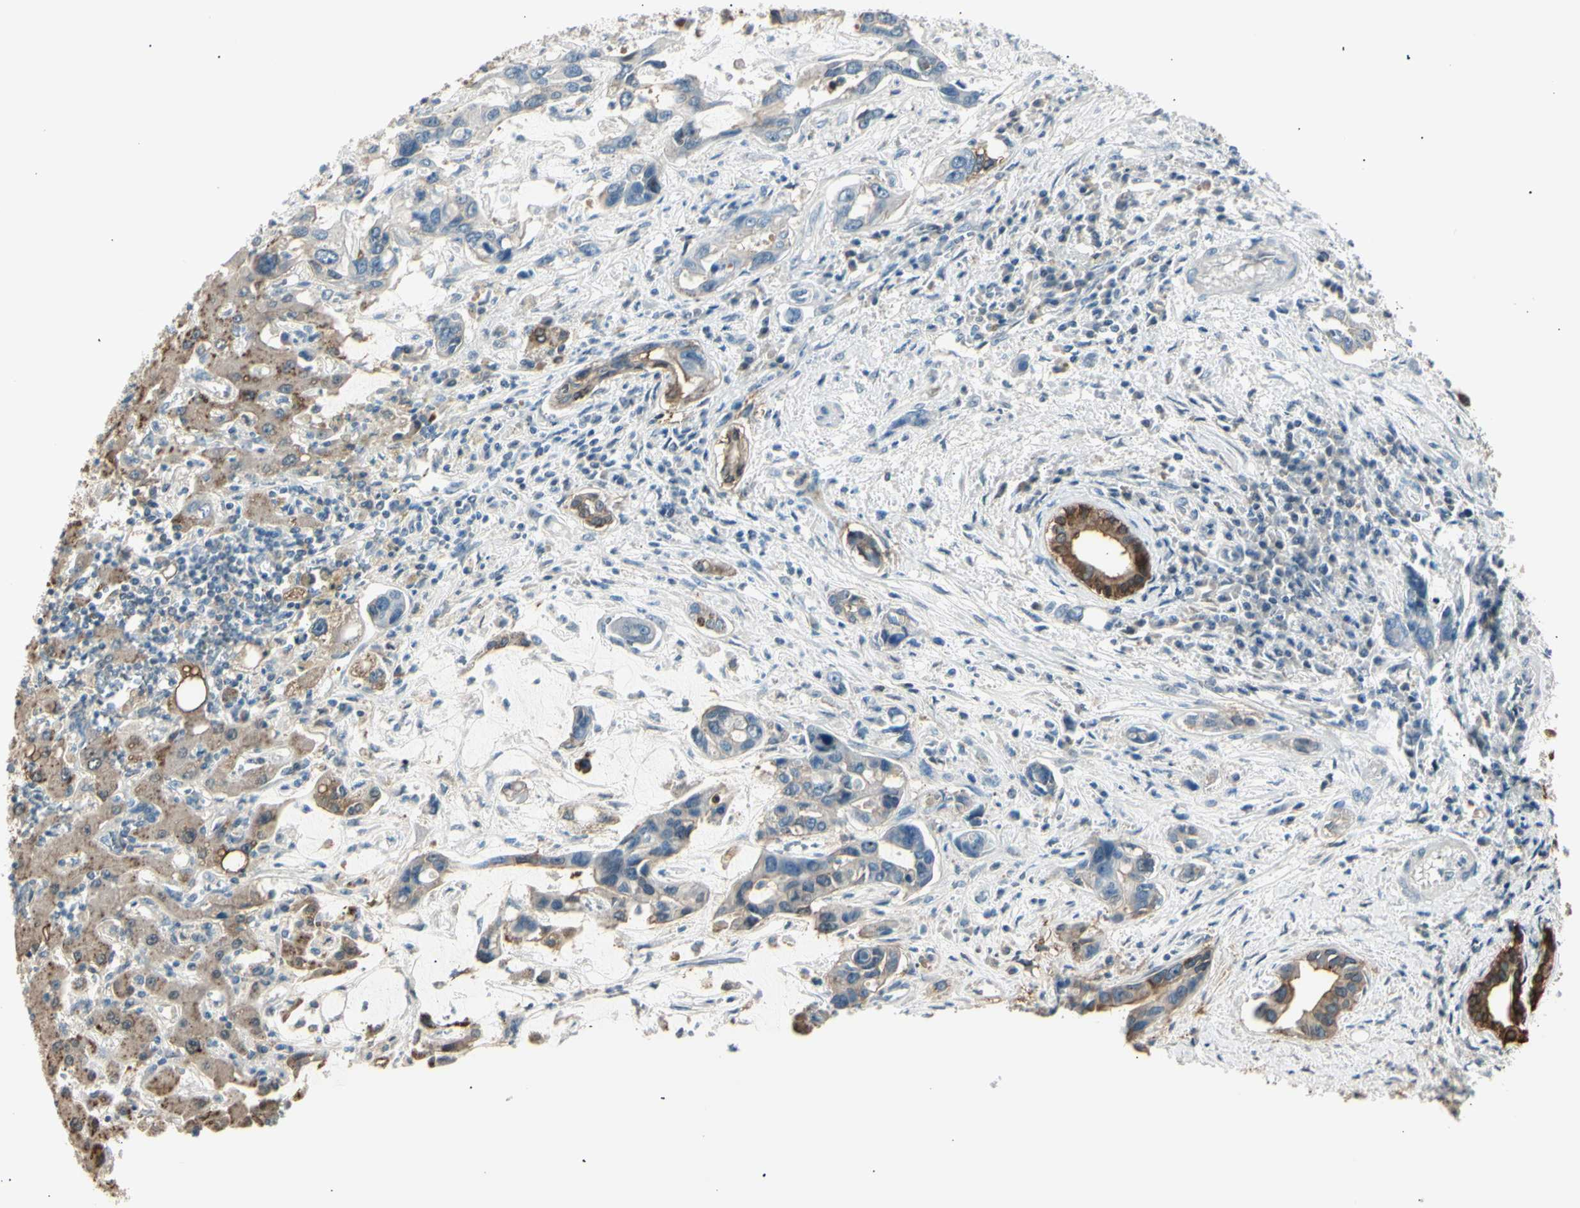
{"staining": {"intensity": "moderate", "quantity": "<25%", "location": "cytoplasmic/membranous"}, "tissue": "liver cancer", "cell_type": "Tumor cells", "image_type": "cancer", "snomed": [{"axis": "morphology", "description": "Cholangiocarcinoma"}, {"axis": "topography", "description": "Liver"}], "caption": "Immunohistochemistry micrograph of neoplastic tissue: cholangiocarcinoma (liver) stained using immunohistochemistry shows low levels of moderate protein expression localized specifically in the cytoplasmic/membranous of tumor cells, appearing as a cytoplasmic/membranous brown color.", "gene": "LHPP", "patient": {"sex": "female", "age": 65}}